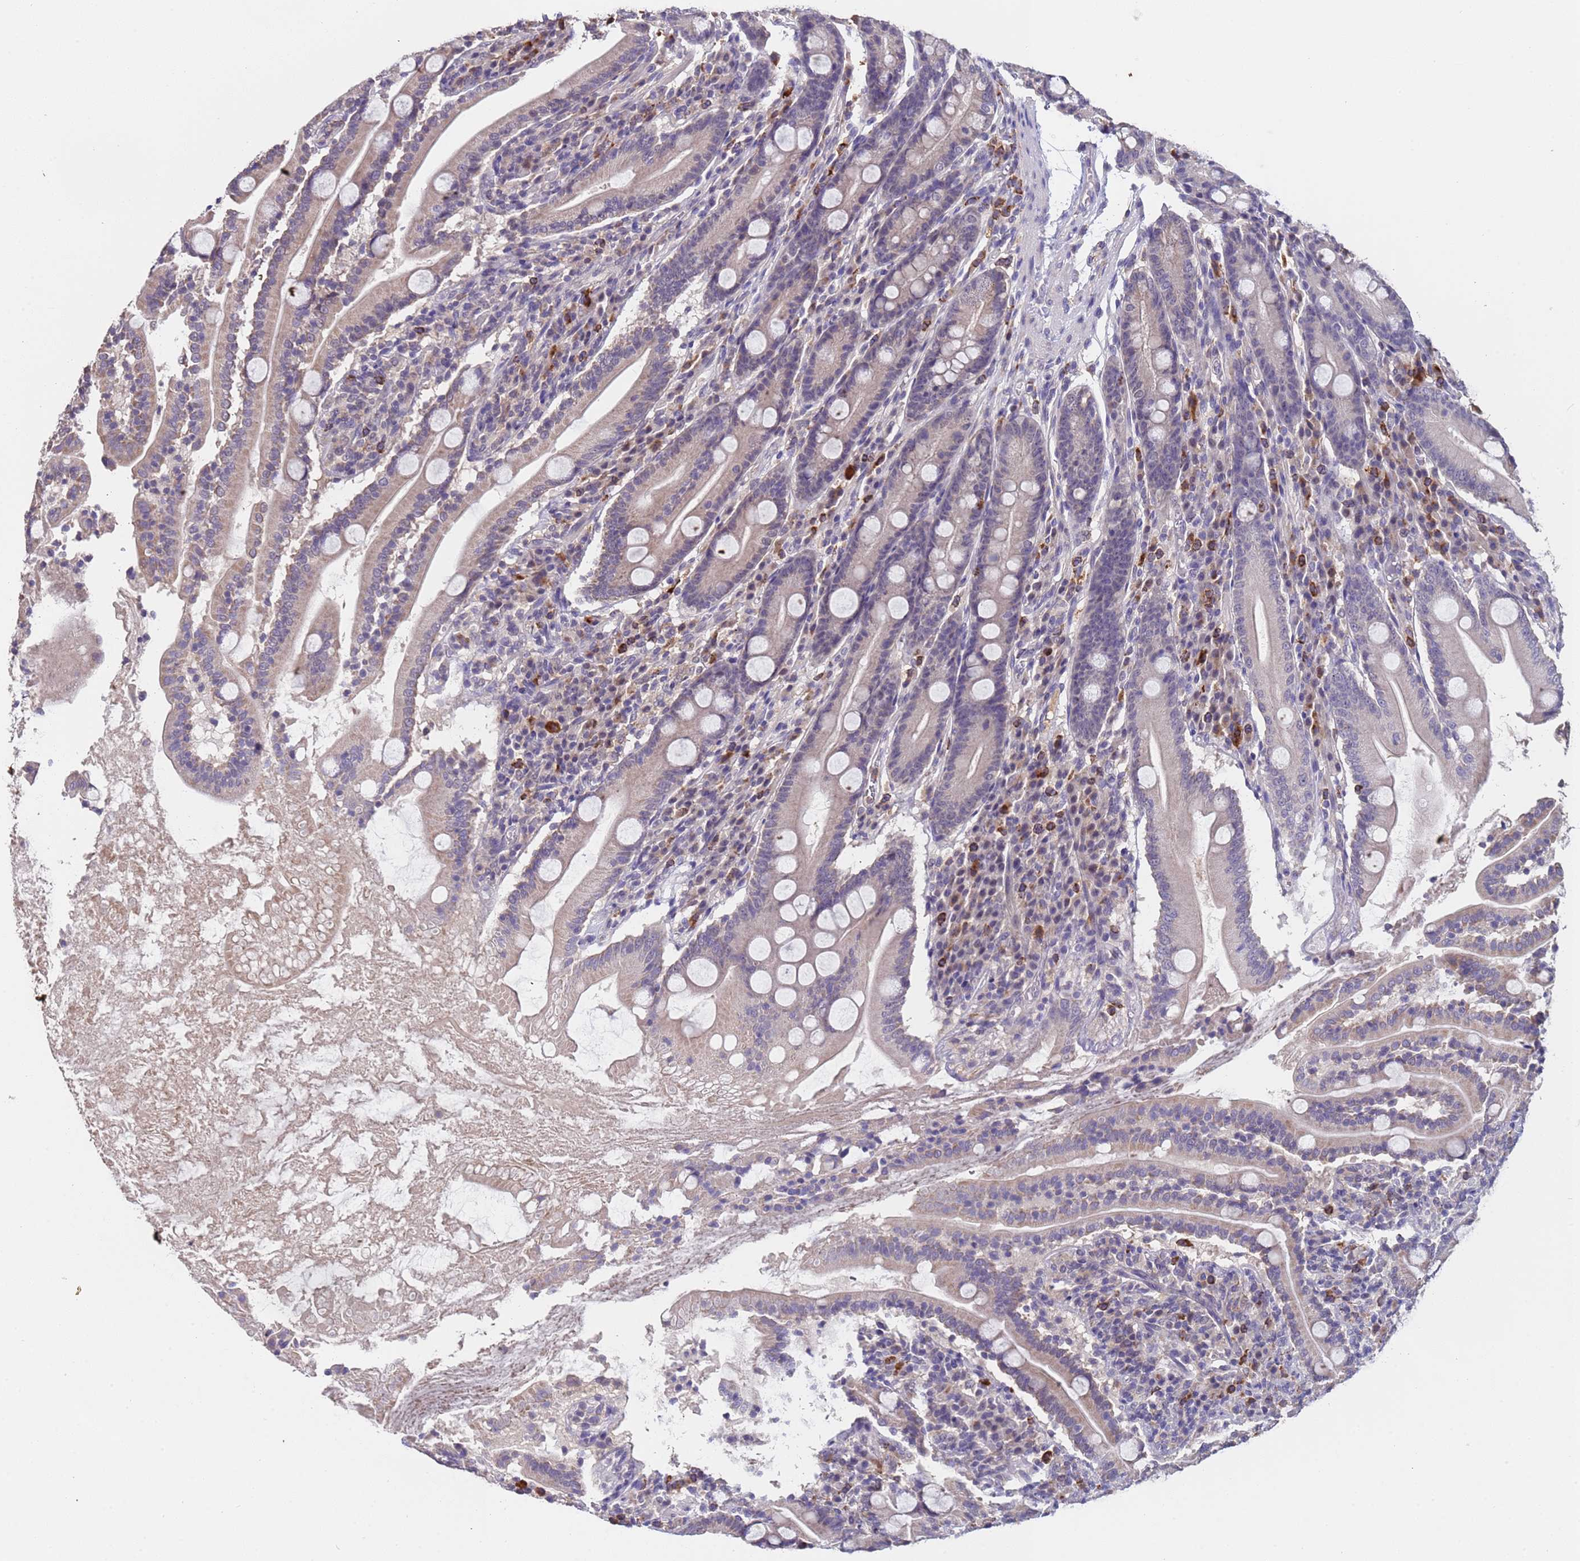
{"staining": {"intensity": "weak", "quantity": "25%-75%", "location": "cytoplasmic/membranous,nuclear"}, "tissue": "duodenum", "cell_type": "Glandular cells", "image_type": "normal", "snomed": [{"axis": "morphology", "description": "Normal tissue, NOS"}, {"axis": "topography", "description": "Duodenum"}], "caption": "An image of duodenum stained for a protein demonstrates weak cytoplasmic/membranous,nuclear brown staining in glandular cells. Using DAB (brown) and hematoxylin (blue) stains, captured at high magnification using brightfield microscopy.", "gene": "ZNF248", "patient": {"sex": "male", "age": 35}}